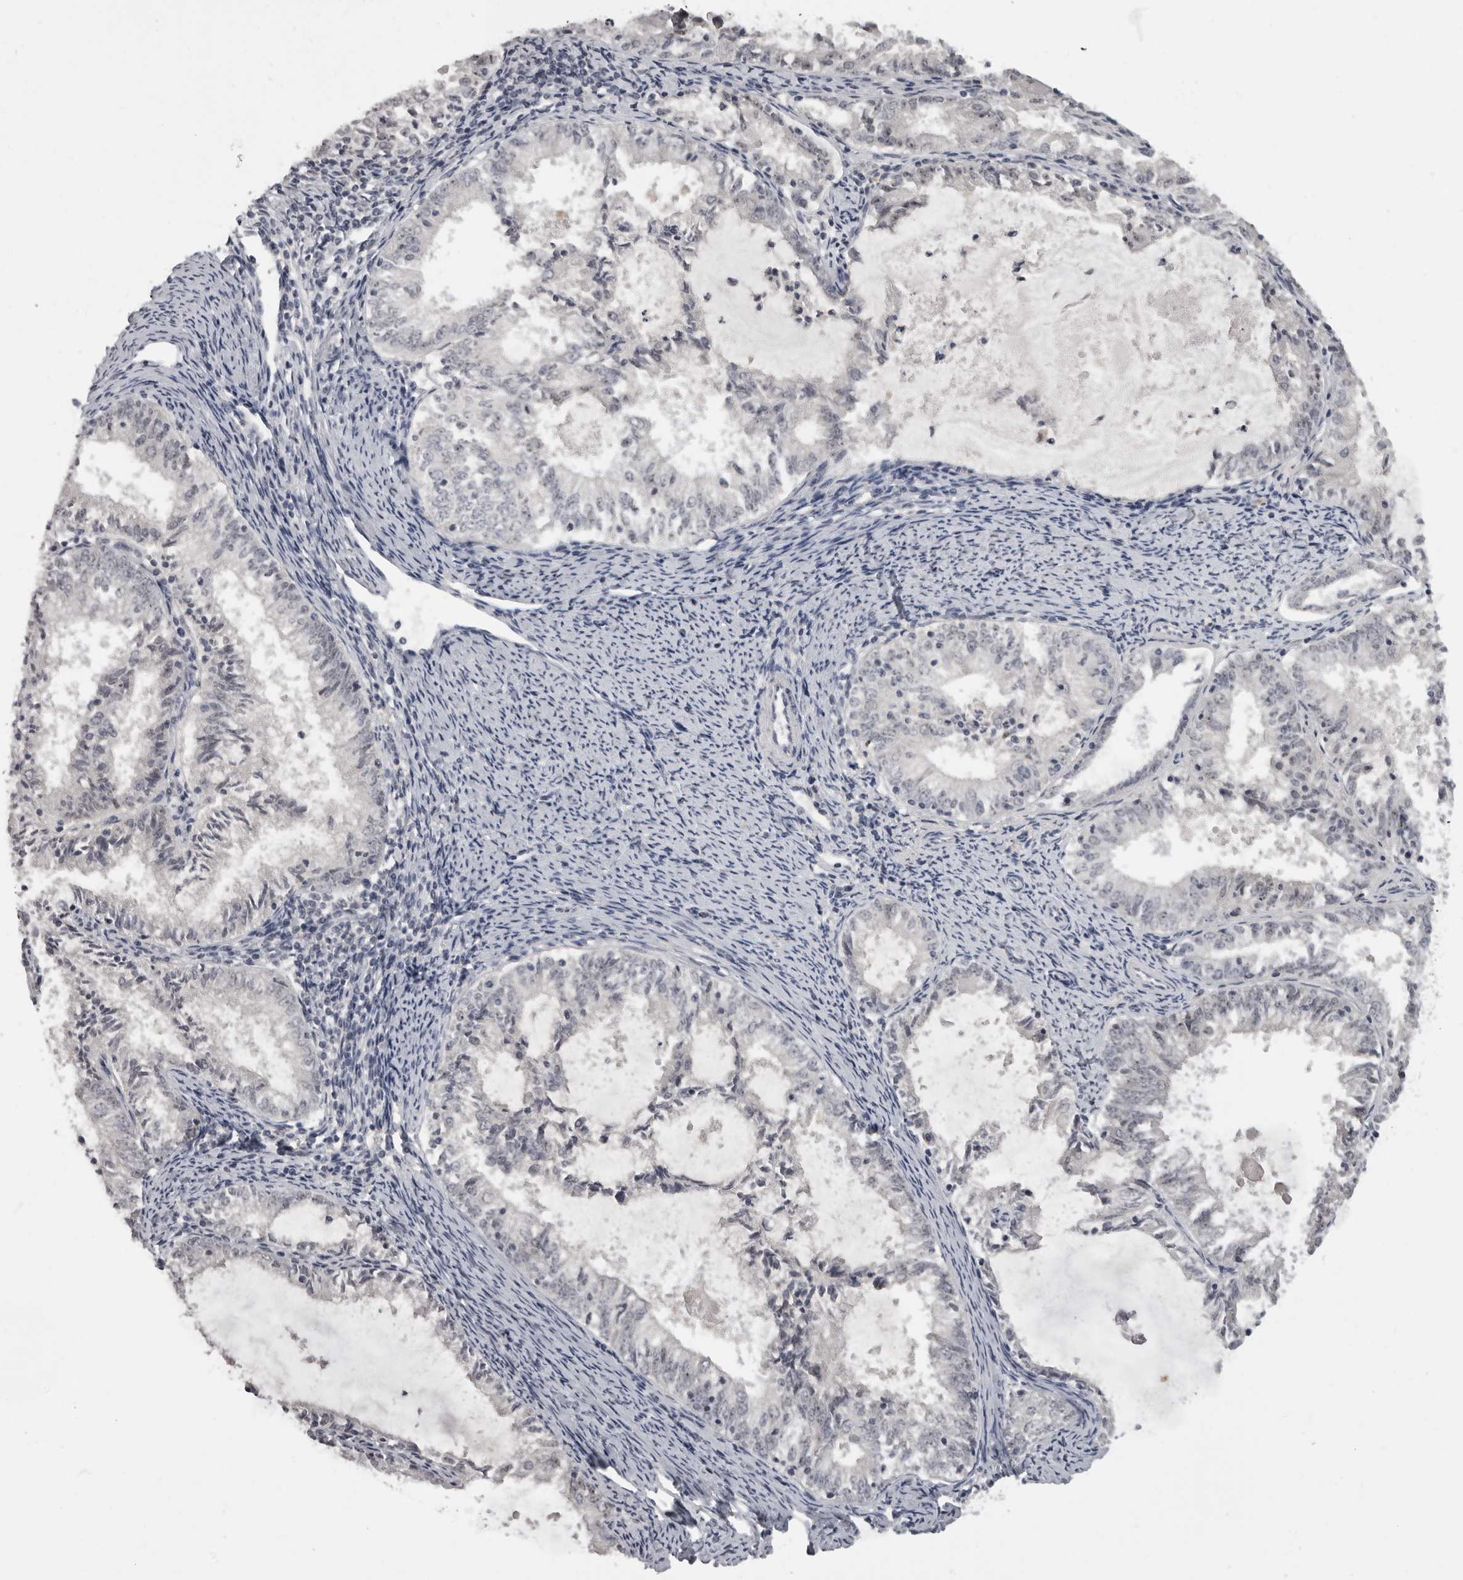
{"staining": {"intensity": "negative", "quantity": "none", "location": "none"}, "tissue": "endometrial cancer", "cell_type": "Tumor cells", "image_type": "cancer", "snomed": [{"axis": "morphology", "description": "Adenocarcinoma, NOS"}, {"axis": "topography", "description": "Endometrium"}], "caption": "High power microscopy image of an immunohistochemistry micrograph of endometrial cancer, revealing no significant staining in tumor cells. (Immunohistochemistry (ihc), brightfield microscopy, high magnification).", "gene": "MRTO4", "patient": {"sex": "female", "age": 57}}